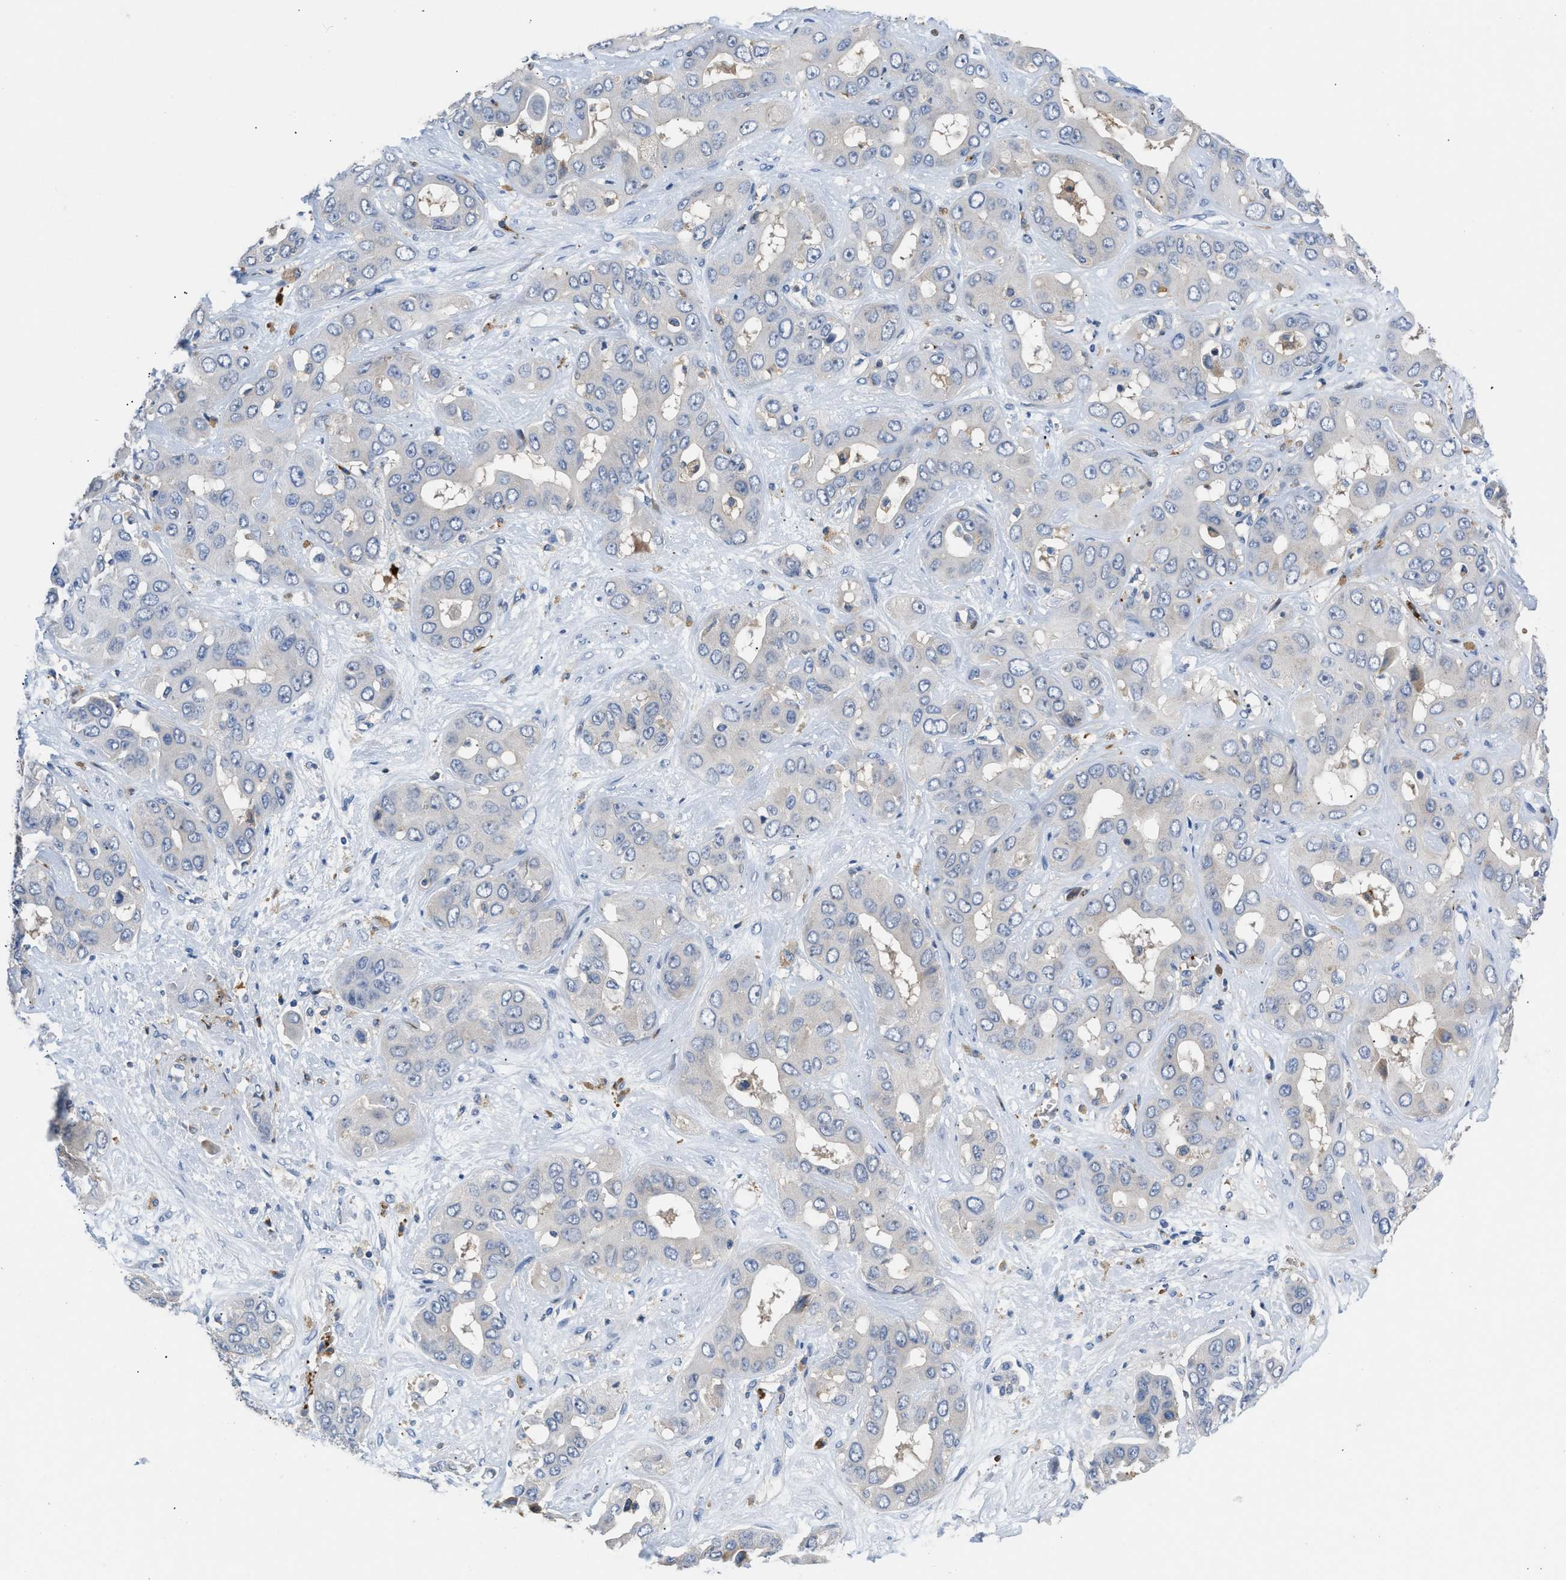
{"staining": {"intensity": "negative", "quantity": "none", "location": "none"}, "tissue": "liver cancer", "cell_type": "Tumor cells", "image_type": "cancer", "snomed": [{"axis": "morphology", "description": "Cholangiocarcinoma"}, {"axis": "topography", "description": "Liver"}], "caption": "The immunohistochemistry (IHC) image has no significant staining in tumor cells of cholangiocarcinoma (liver) tissue.", "gene": "FGF18", "patient": {"sex": "female", "age": 52}}